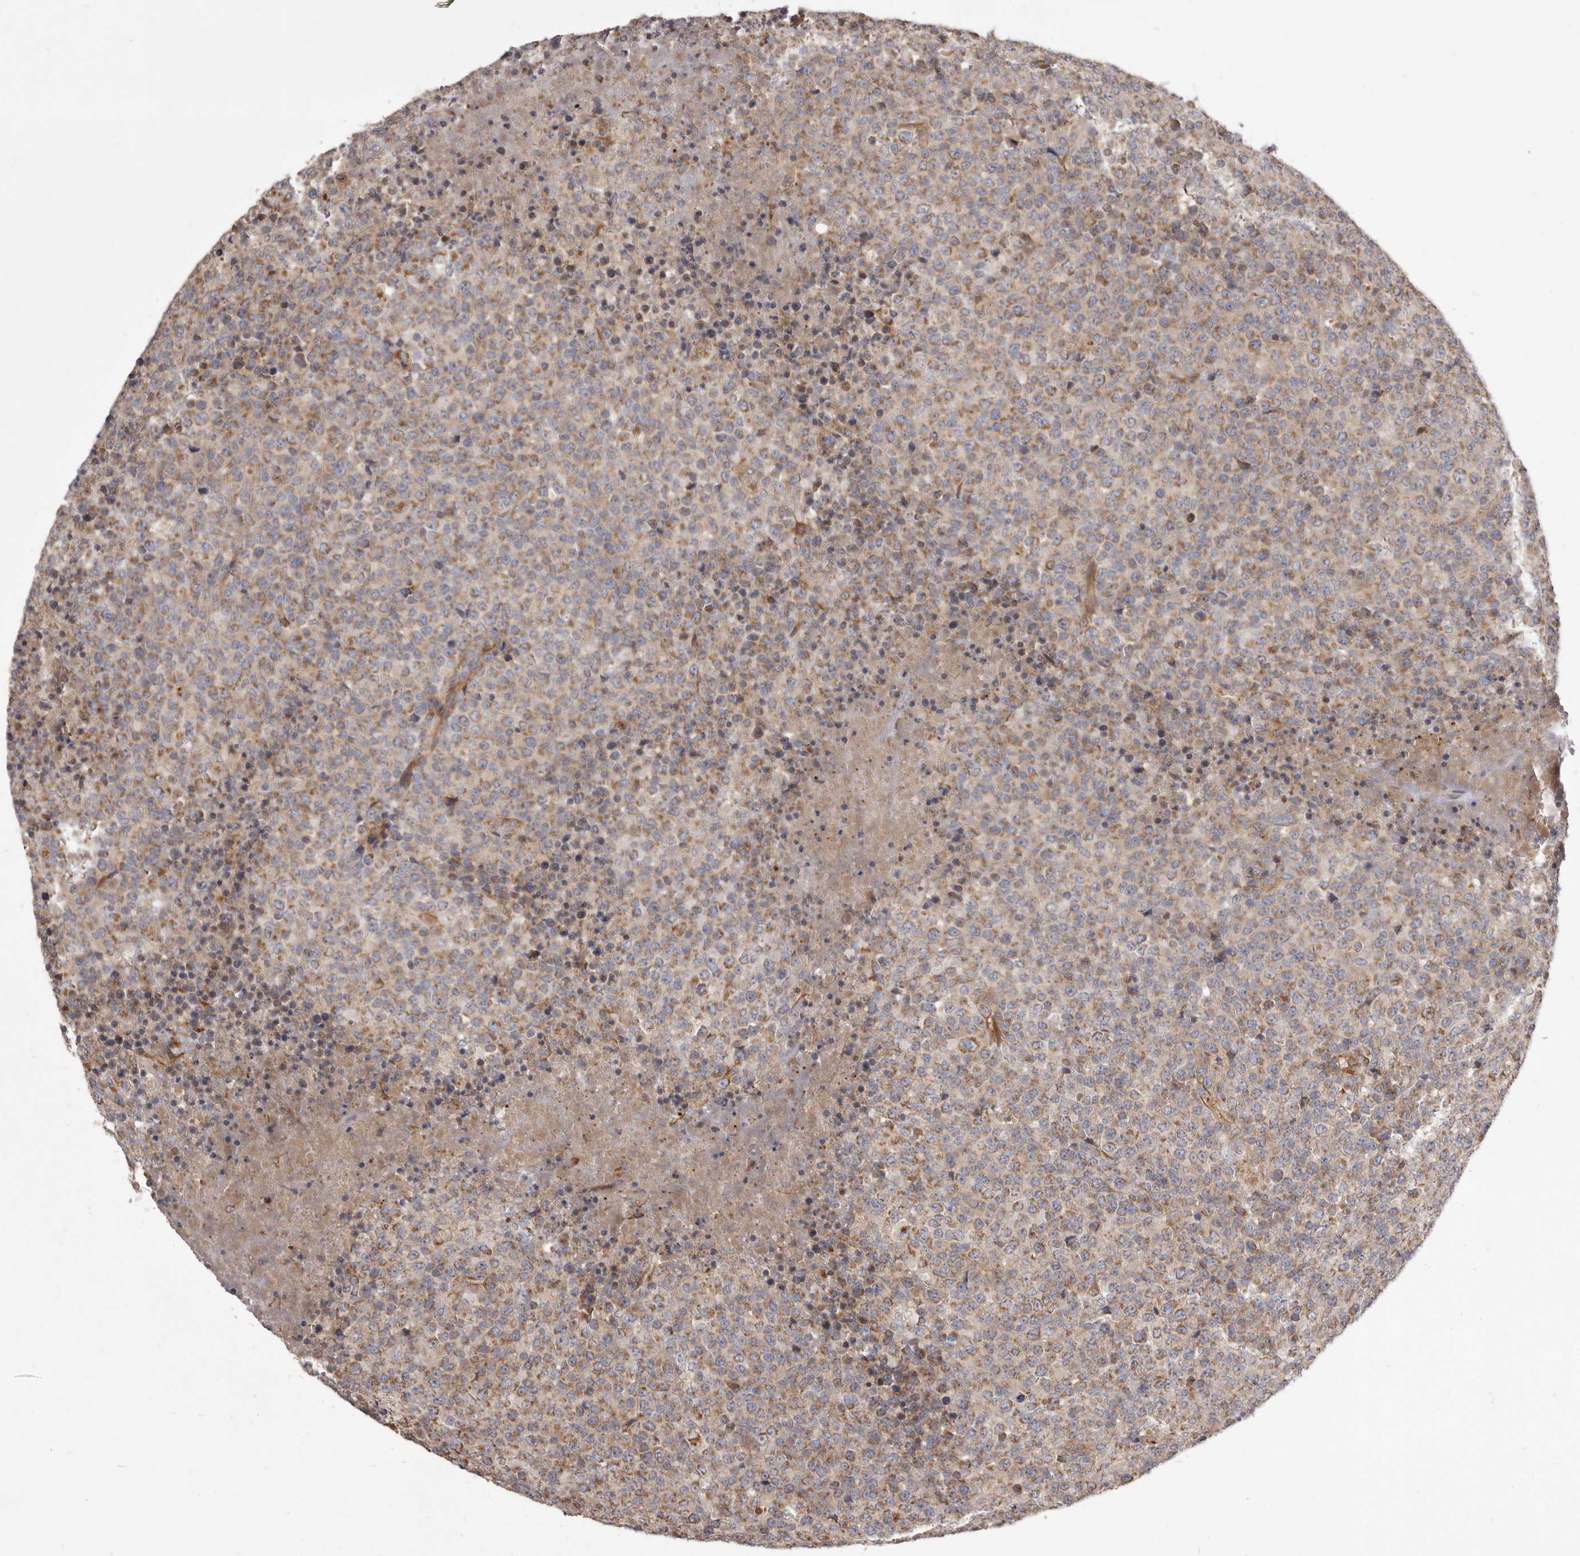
{"staining": {"intensity": "moderate", "quantity": "25%-75%", "location": "cytoplasmic/membranous"}, "tissue": "lymphoma", "cell_type": "Tumor cells", "image_type": "cancer", "snomed": [{"axis": "morphology", "description": "Malignant lymphoma, non-Hodgkin's type, High grade"}, {"axis": "topography", "description": "Lymph node"}], "caption": "An image showing moderate cytoplasmic/membranous staining in approximately 25%-75% of tumor cells in malignant lymphoma, non-Hodgkin's type (high-grade), as visualized by brown immunohistochemical staining.", "gene": "VPS45", "patient": {"sex": "male", "age": 13}}